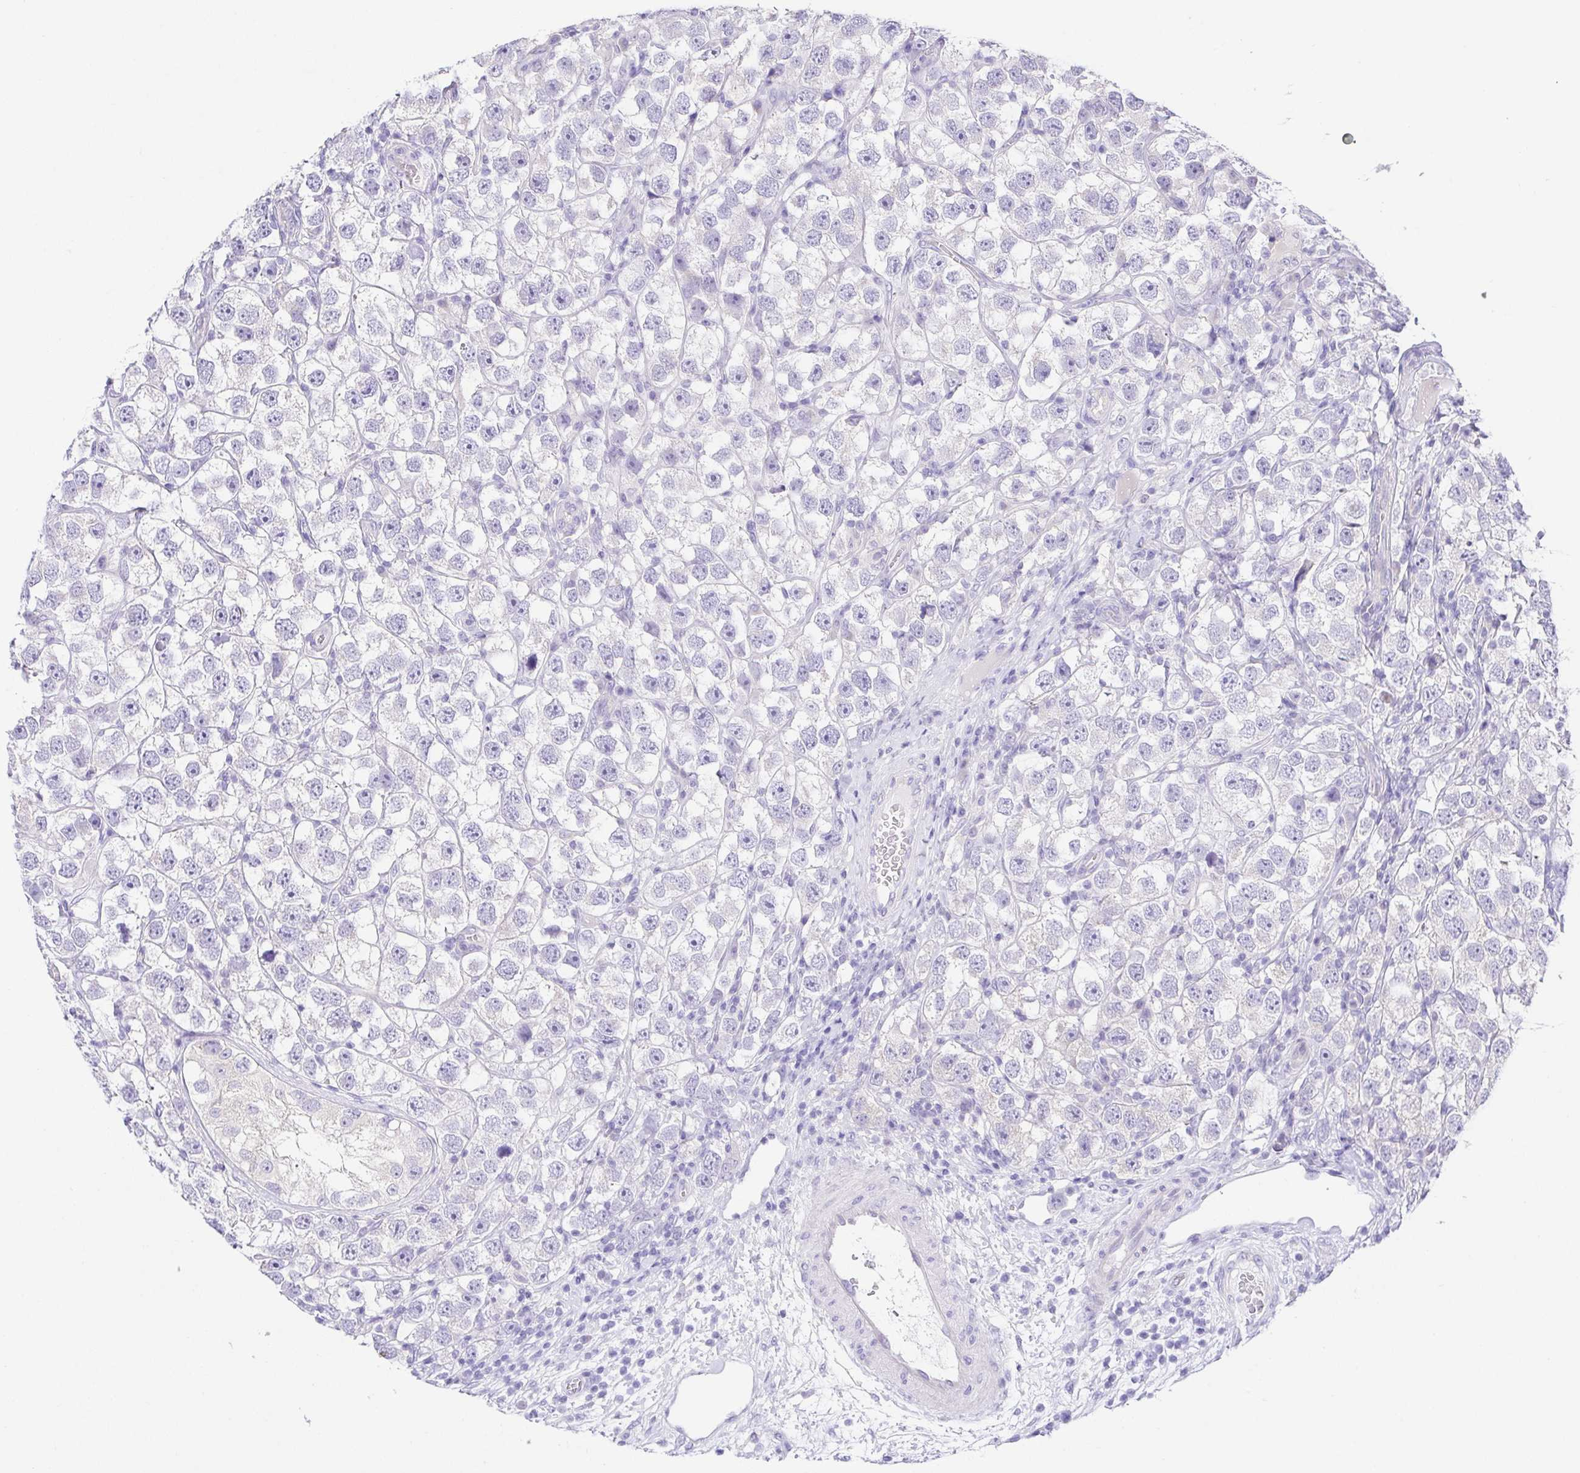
{"staining": {"intensity": "negative", "quantity": "none", "location": "none"}, "tissue": "testis cancer", "cell_type": "Tumor cells", "image_type": "cancer", "snomed": [{"axis": "morphology", "description": "Seminoma, NOS"}, {"axis": "topography", "description": "Testis"}], "caption": "Immunohistochemistry (IHC) micrograph of neoplastic tissue: testis cancer (seminoma) stained with DAB (3,3'-diaminobenzidine) displays no significant protein expression in tumor cells.", "gene": "KRTDAP", "patient": {"sex": "male", "age": 26}}